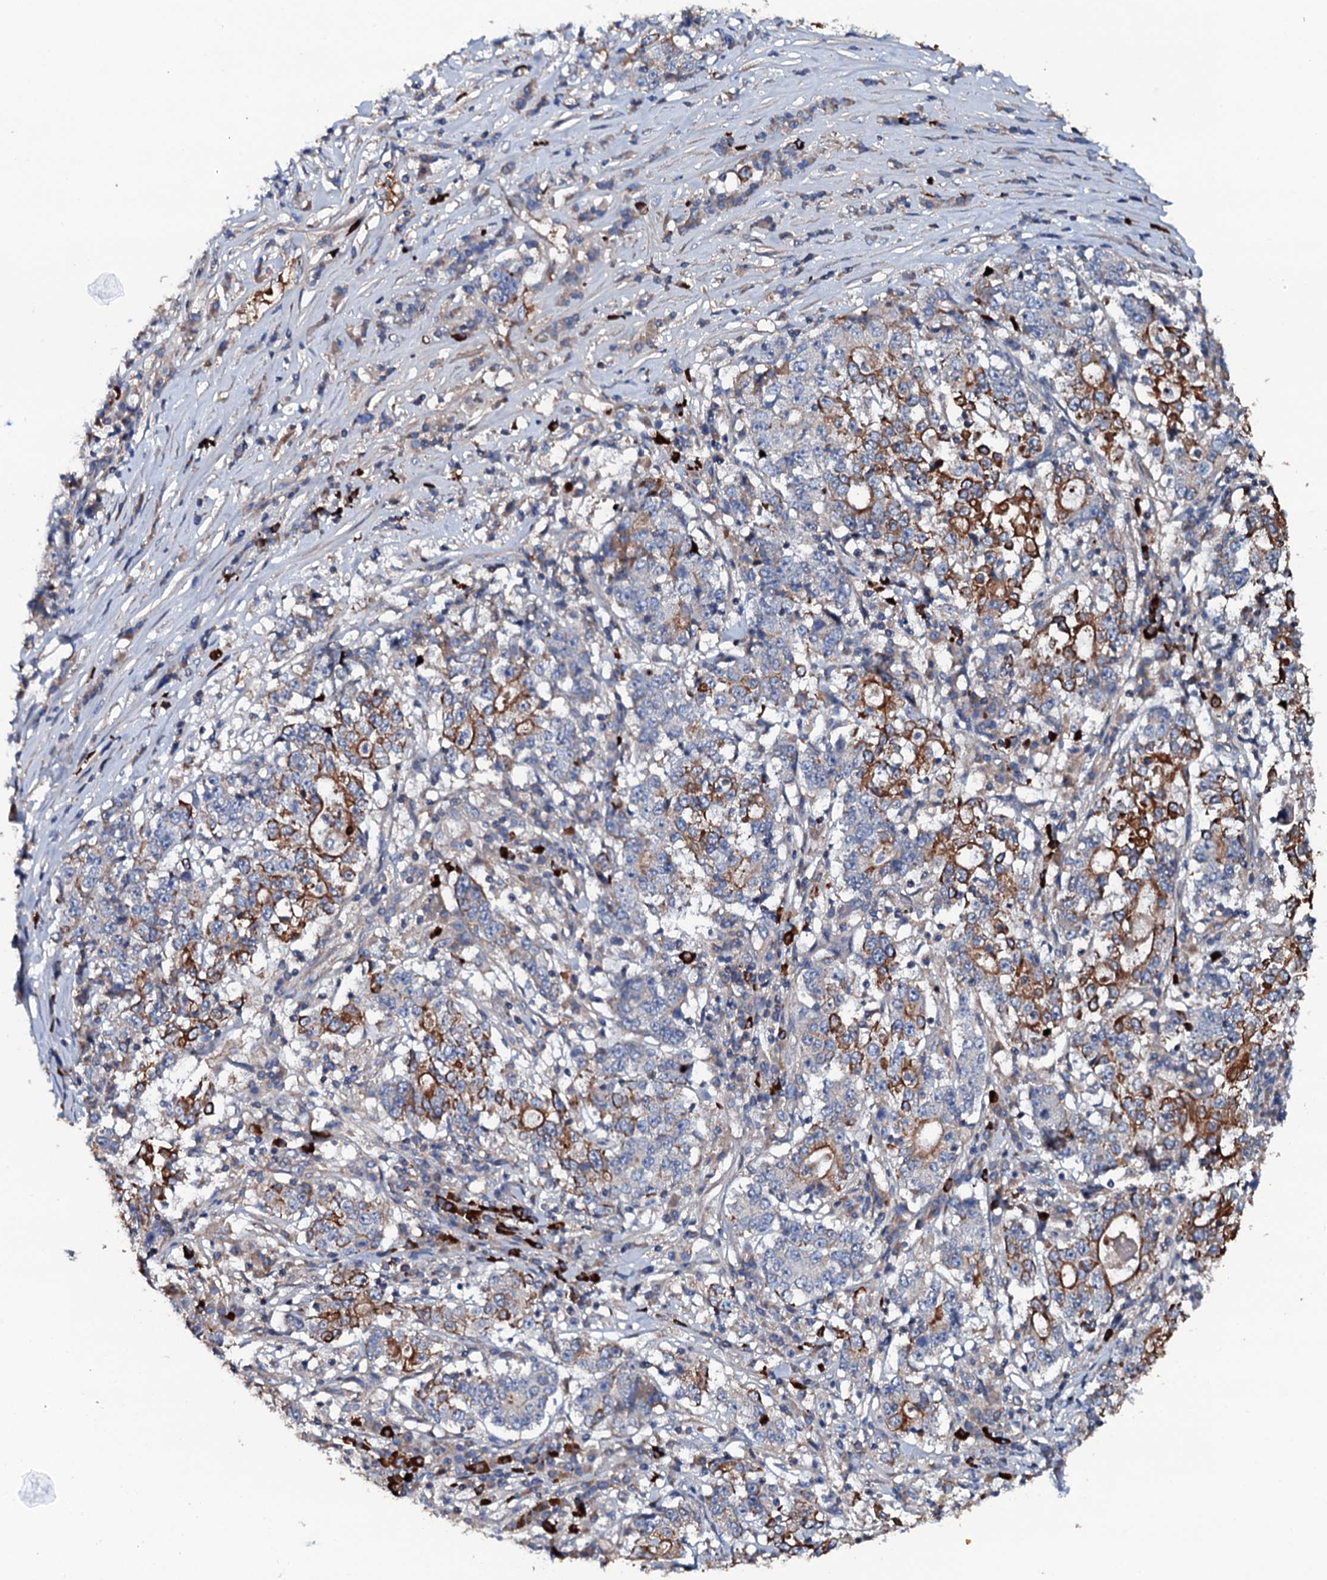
{"staining": {"intensity": "strong", "quantity": "25%-75%", "location": "cytoplasmic/membranous"}, "tissue": "stomach cancer", "cell_type": "Tumor cells", "image_type": "cancer", "snomed": [{"axis": "morphology", "description": "Adenocarcinoma, NOS"}, {"axis": "topography", "description": "Stomach"}], "caption": "Stomach adenocarcinoma tissue demonstrates strong cytoplasmic/membranous staining in about 25%-75% of tumor cells", "gene": "NEK1", "patient": {"sex": "male", "age": 59}}